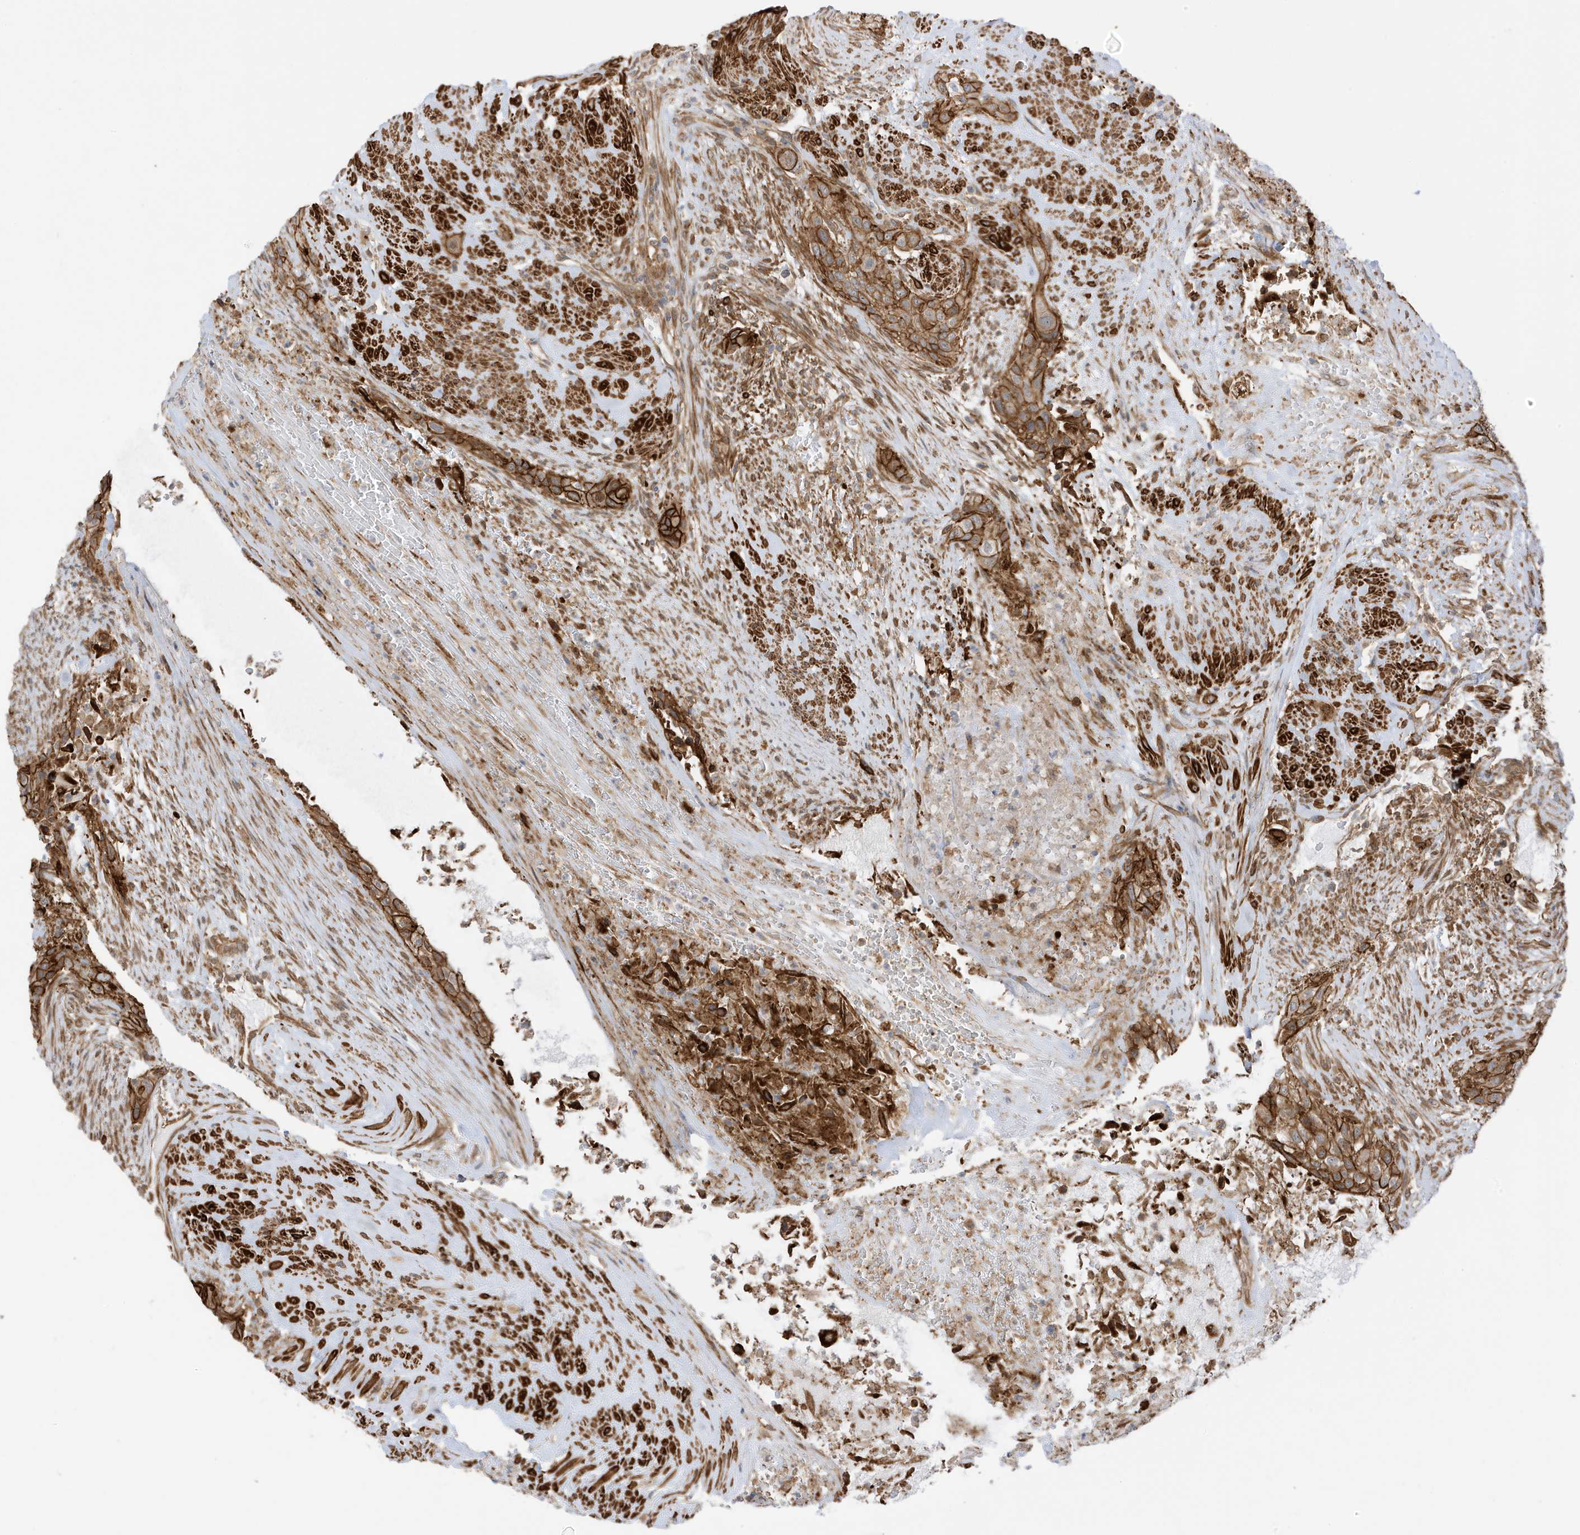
{"staining": {"intensity": "strong", "quantity": ">75%", "location": "cytoplasmic/membranous"}, "tissue": "urothelial cancer", "cell_type": "Tumor cells", "image_type": "cancer", "snomed": [{"axis": "morphology", "description": "Urothelial carcinoma, High grade"}, {"axis": "topography", "description": "Urinary bladder"}], "caption": "A high-resolution photomicrograph shows immunohistochemistry staining of urothelial carcinoma (high-grade), which shows strong cytoplasmic/membranous staining in approximately >75% of tumor cells. (IHC, brightfield microscopy, high magnification).", "gene": "CDC42EP3", "patient": {"sex": "male", "age": 35}}